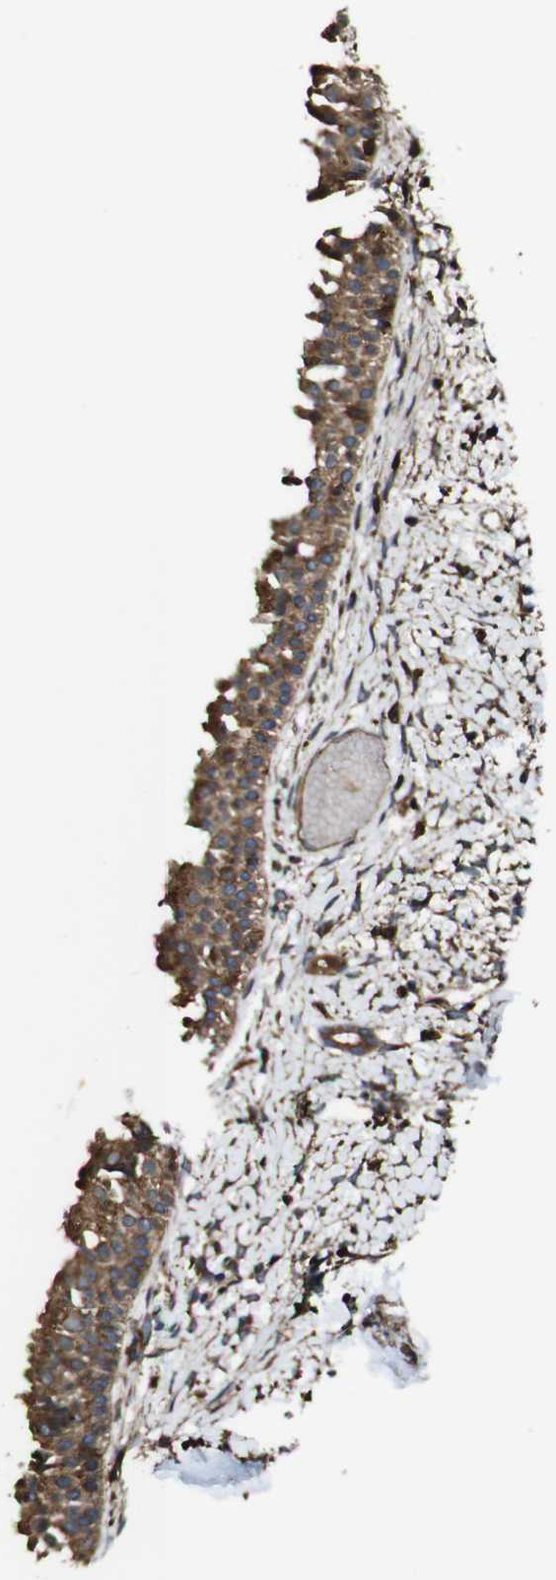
{"staining": {"intensity": "moderate", "quantity": ">75%", "location": "cytoplasmic/membranous"}, "tissue": "nasopharynx", "cell_type": "Respiratory epithelial cells", "image_type": "normal", "snomed": [{"axis": "morphology", "description": "Normal tissue, NOS"}, {"axis": "topography", "description": "Nasopharynx"}], "caption": "The histopathology image displays staining of unremarkable nasopharynx, revealing moderate cytoplasmic/membranous protein expression (brown color) within respiratory epithelial cells.", "gene": "TNIK", "patient": {"sex": "male", "age": 22}}